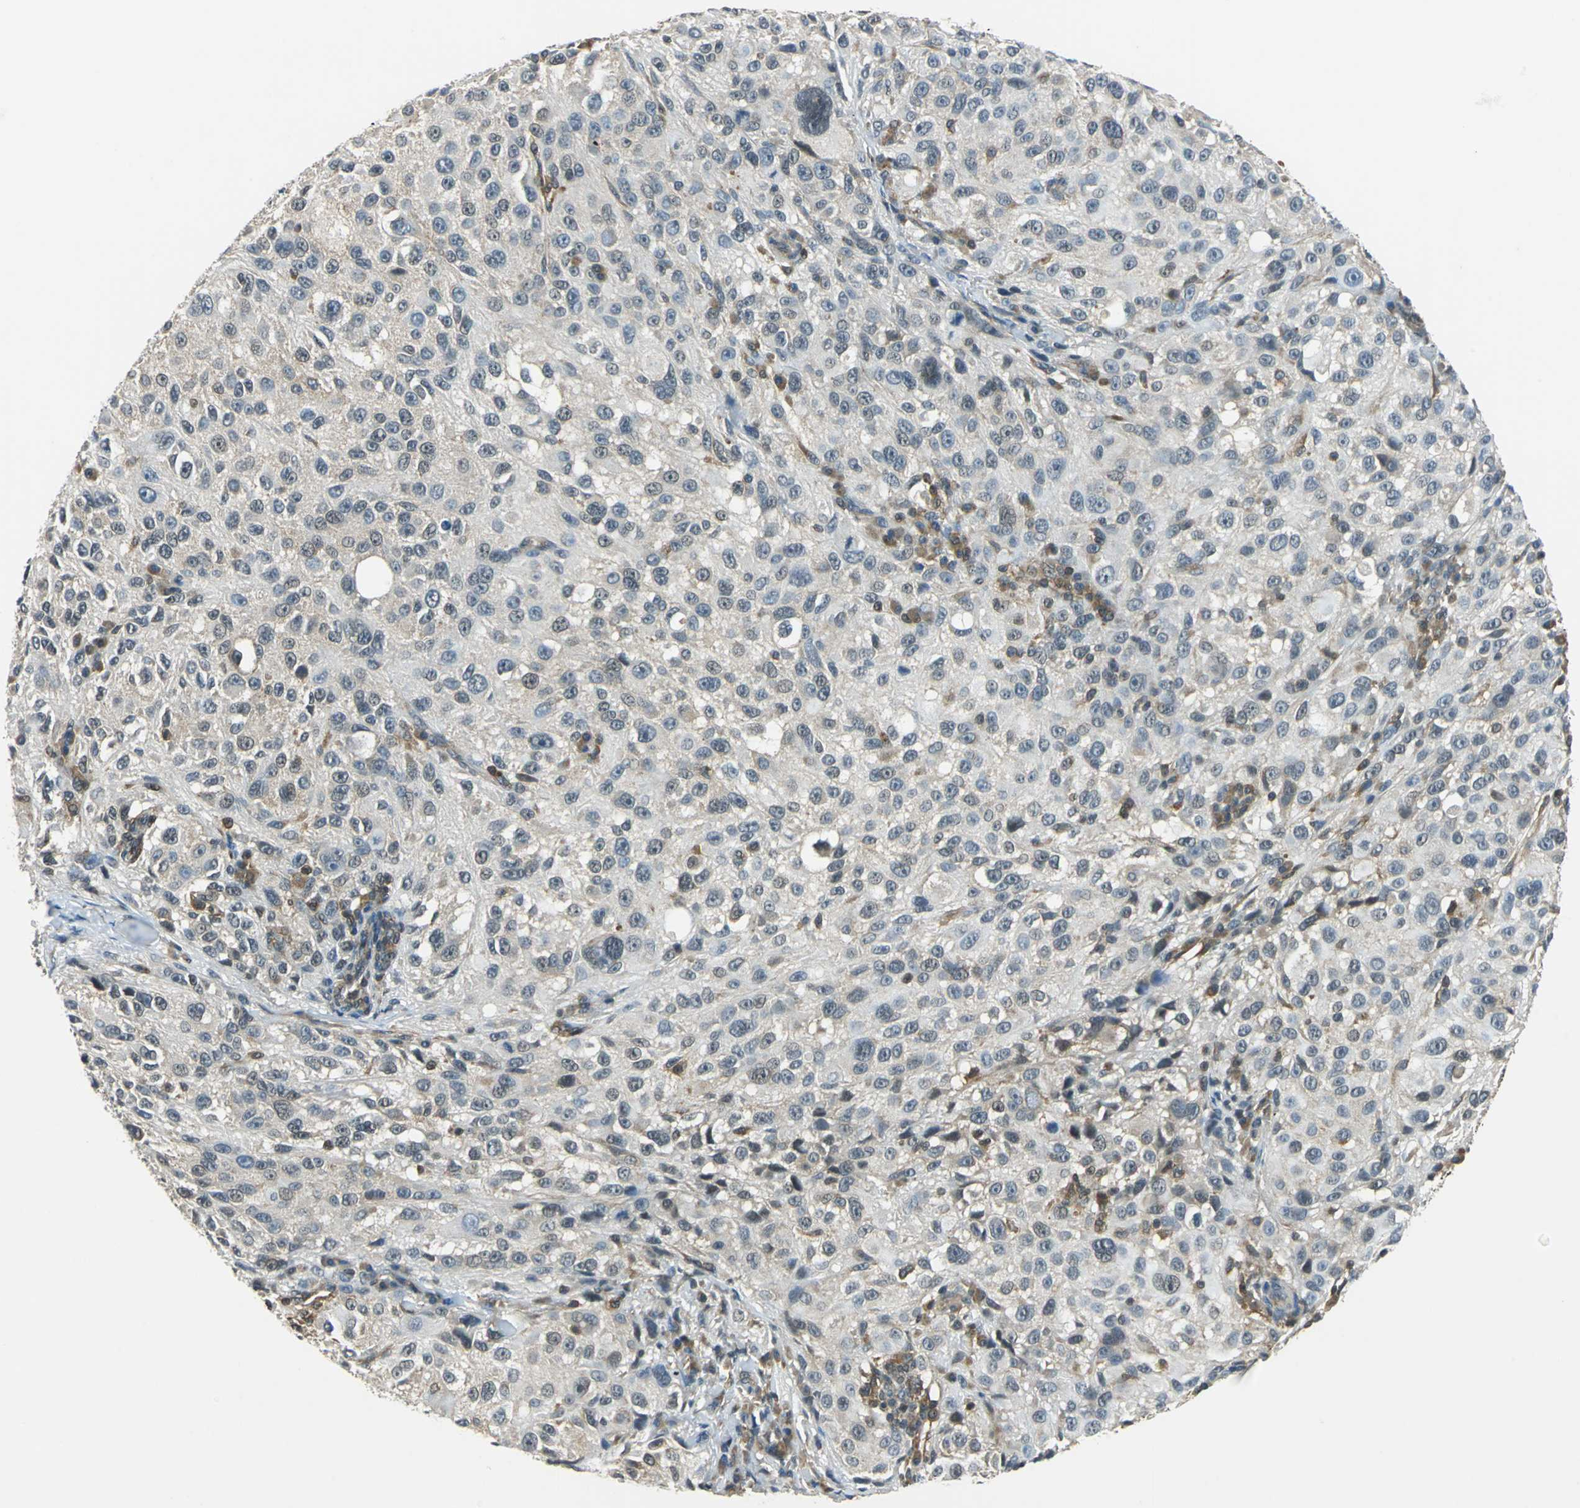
{"staining": {"intensity": "weak", "quantity": "<25%", "location": "cytoplasmic/membranous,nuclear"}, "tissue": "melanoma", "cell_type": "Tumor cells", "image_type": "cancer", "snomed": [{"axis": "morphology", "description": "Necrosis, NOS"}, {"axis": "morphology", "description": "Malignant melanoma, NOS"}, {"axis": "topography", "description": "Skin"}], "caption": "Histopathology image shows no significant protein positivity in tumor cells of malignant melanoma.", "gene": "ARPC3", "patient": {"sex": "female", "age": 87}}